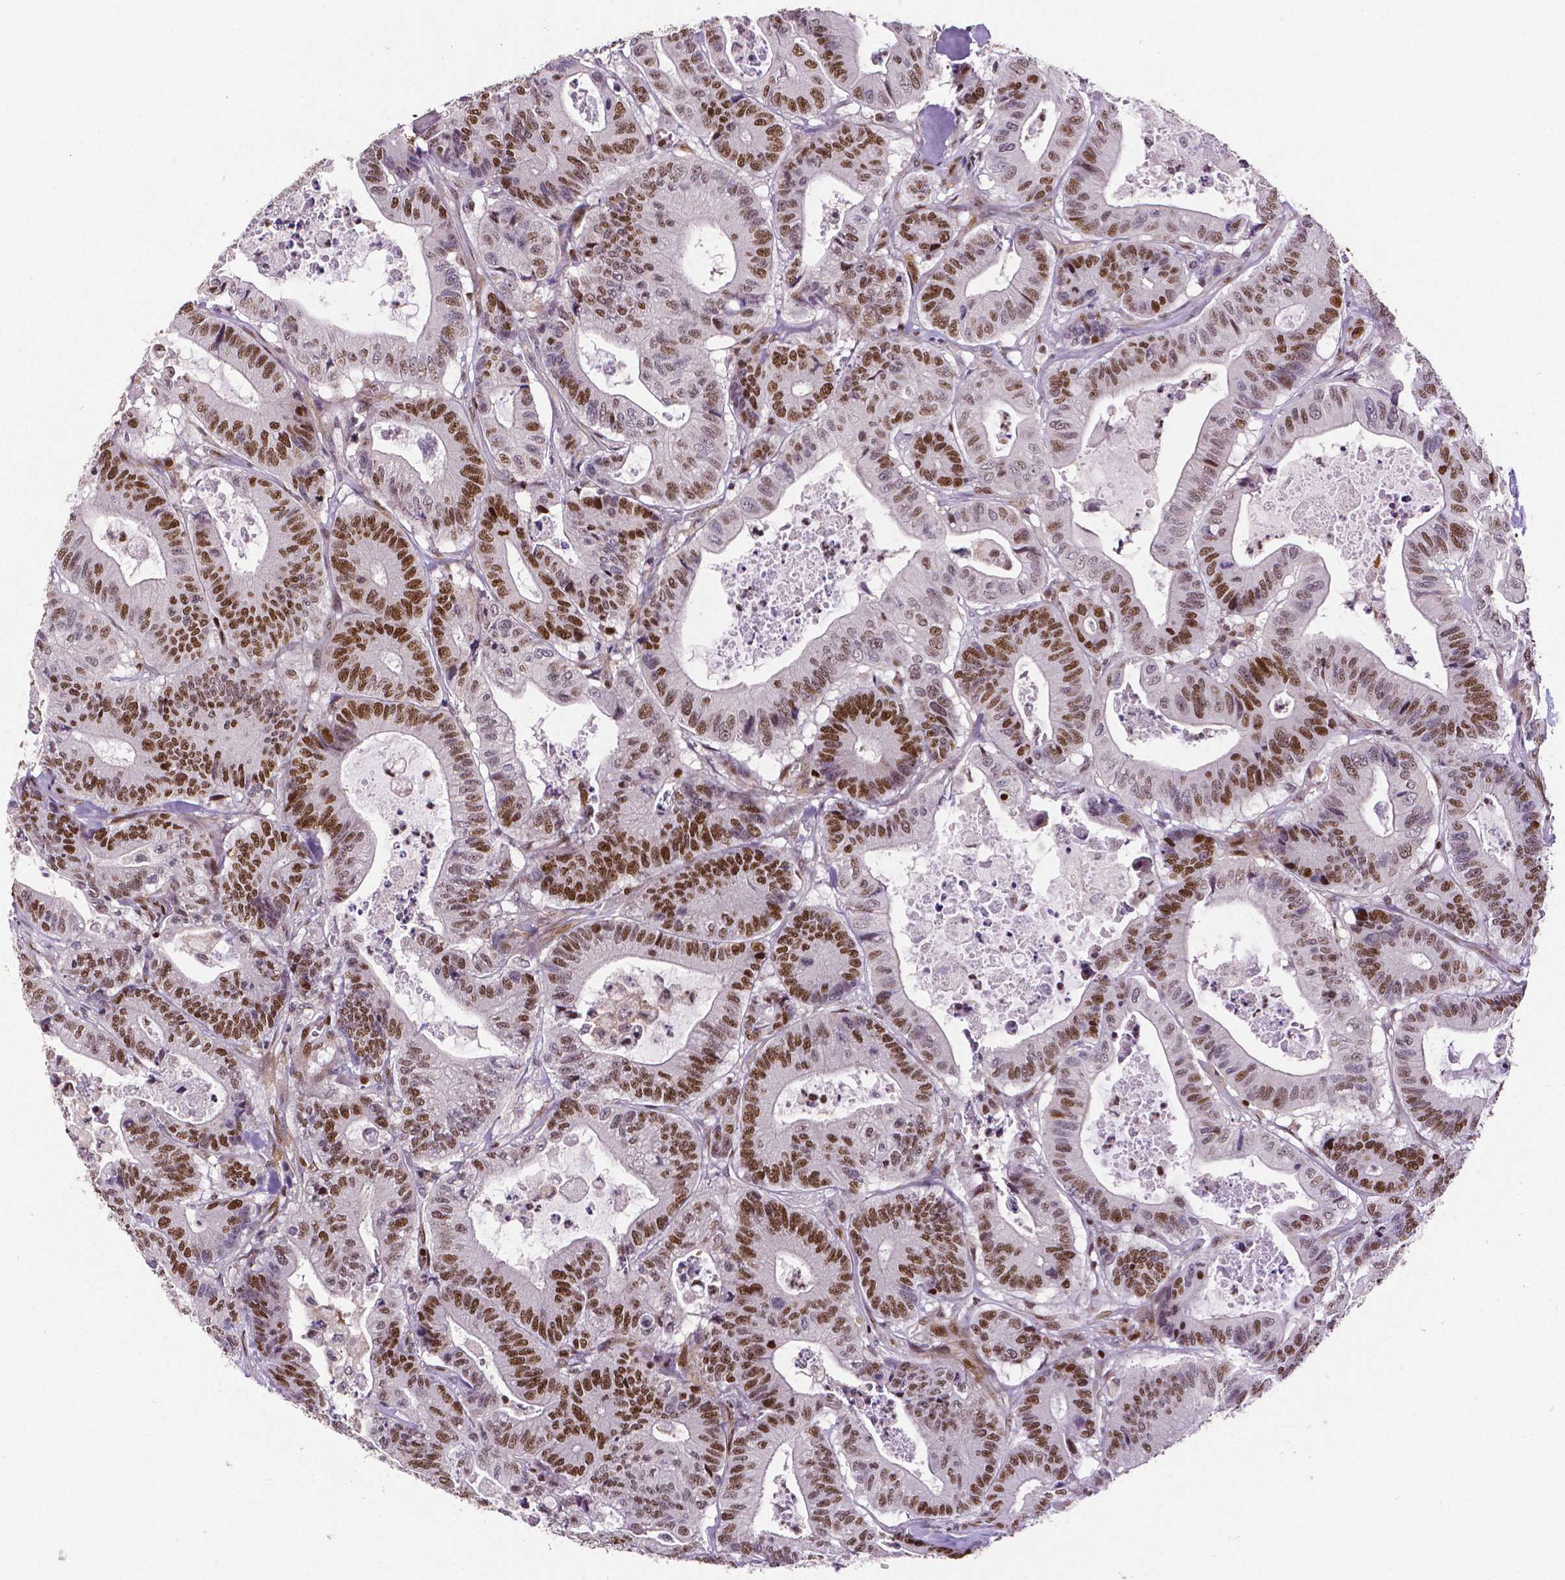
{"staining": {"intensity": "strong", "quantity": "25%-75%", "location": "nuclear"}, "tissue": "colorectal cancer", "cell_type": "Tumor cells", "image_type": "cancer", "snomed": [{"axis": "morphology", "description": "Adenocarcinoma, NOS"}, {"axis": "topography", "description": "Colon"}], "caption": "Adenocarcinoma (colorectal) tissue displays strong nuclear staining in about 25%-75% of tumor cells (Brightfield microscopy of DAB IHC at high magnification).", "gene": "CTCF", "patient": {"sex": "female", "age": 84}}